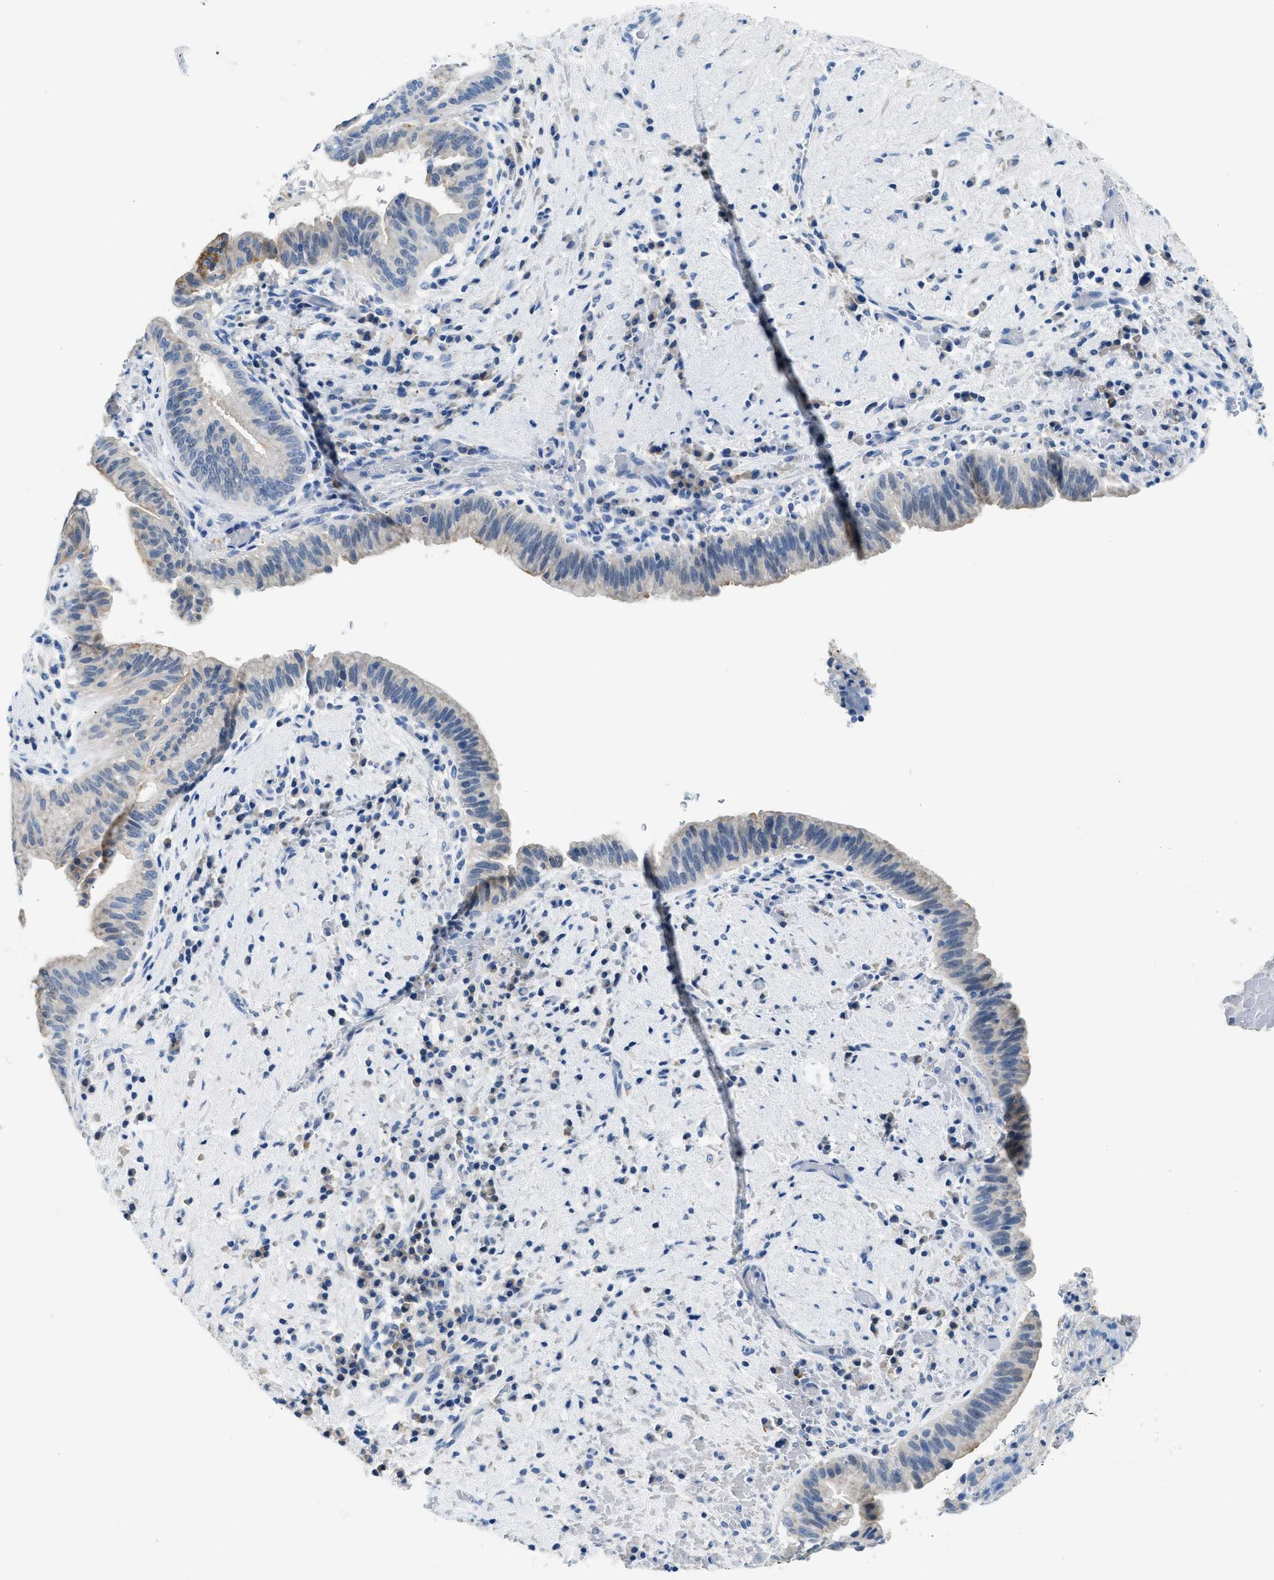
{"staining": {"intensity": "moderate", "quantity": ">75%", "location": "cytoplasmic/membranous"}, "tissue": "liver cancer", "cell_type": "Tumor cells", "image_type": "cancer", "snomed": [{"axis": "morphology", "description": "Cholangiocarcinoma"}, {"axis": "topography", "description": "Liver"}], "caption": "Moderate cytoplasmic/membranous protein expression is seen in approximately >75% of tumor cells in liver cancer (cholangiocarcinoma).", "gene": "CLDN18", "patient": {"sex": "female", "age": 38}}